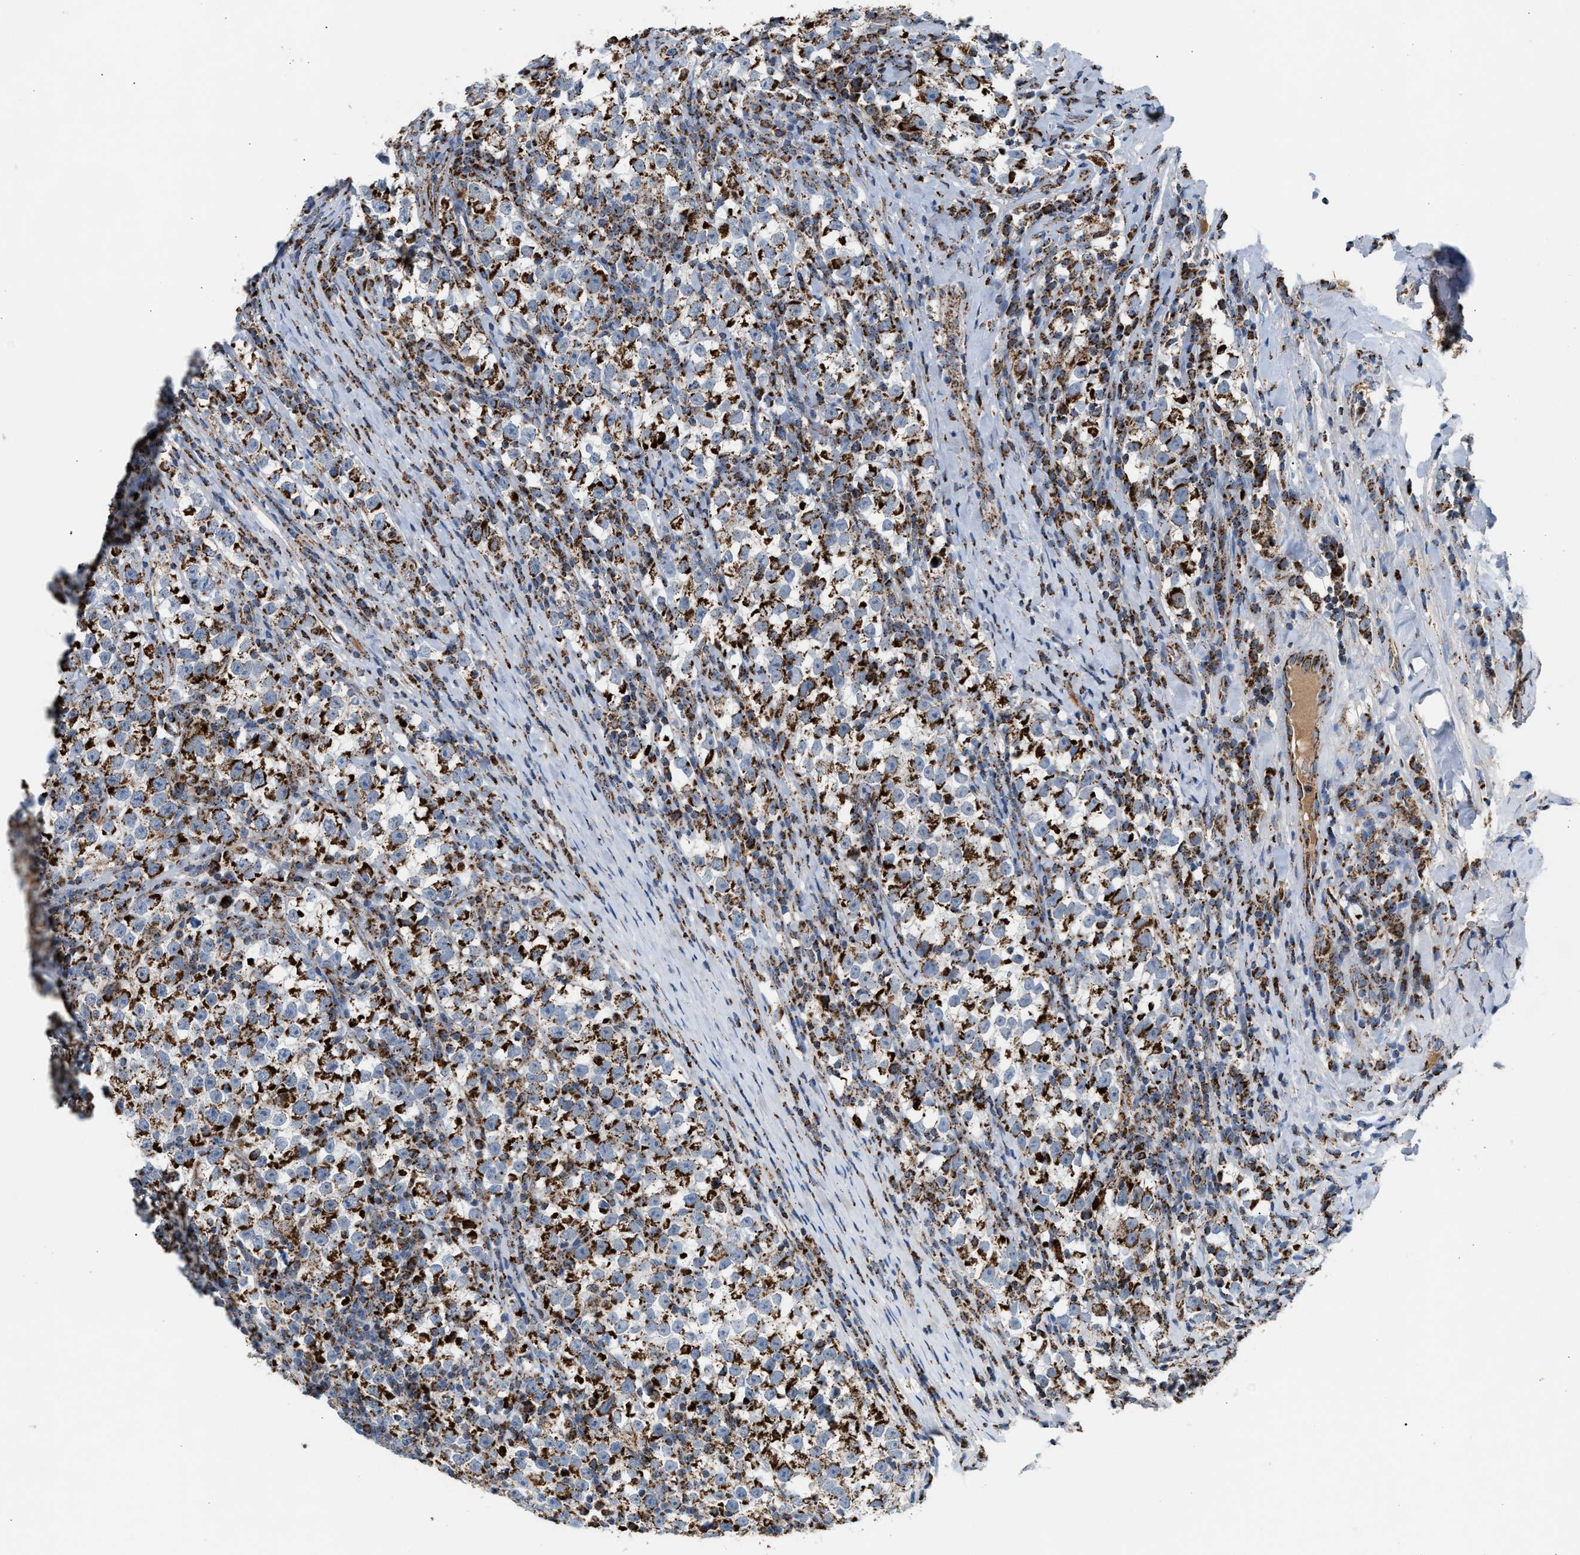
{"staining": {"intensity": "moderate", "quantity": ">75%", "location": "cytoplasmic/membranous"}, "tissue": "testis cancer", "cell_type": "Tumor cells", "image_type": "cancer", "snomed": [{"axis": "morphology", "description": "Normal tissue, NOS"}, {"axis": "morphology", "description": "Seminoma, NOS"}, {"axis": "topography", "description": "Testis"}], "caption": "IHC photomicrograph of human testis seminoma stained for a protein (brown), which demonstrates medium levels of moderate cytoplasmic/membranous expression in approximately >75% of tumor cells.", "gene": "PMPCA", "patient": {"sex": "male", "age": 43}}